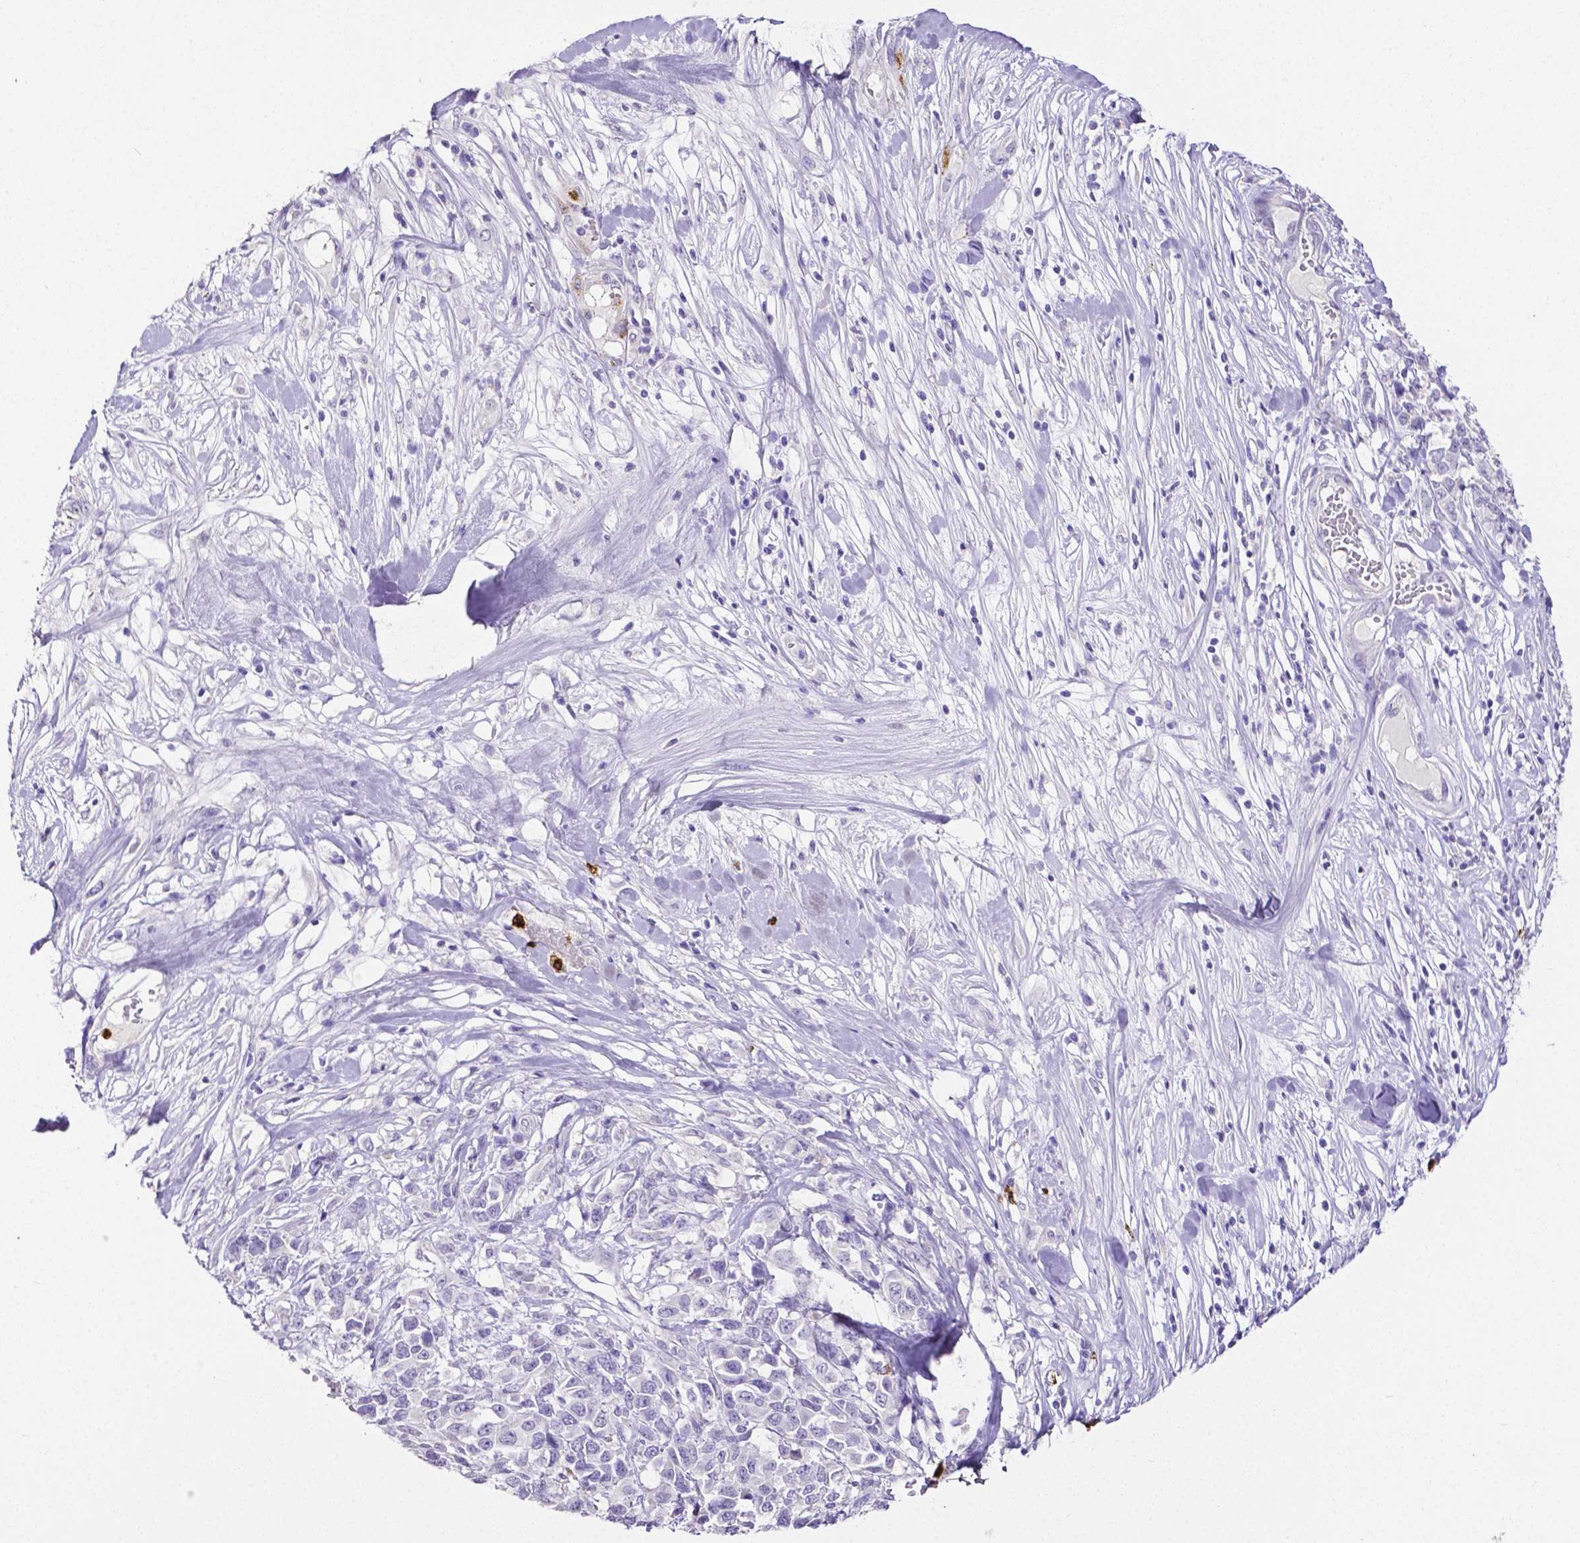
{"staining": {"intensity": "negative", "quantity": "none", "location": "none"}, "tissue": "melanoma", "cell_type": "Tumor cells", "image_type": "cancer", "snomed": [{"axis": "morphology", "description": "Malignant melanoma, Metastatic site"}, {"axis": "topography", "description": "Skin"}], "caption": "A histopathology image of melanoma stained for a protein reveals no brown staining in tumor cells.", "gene": "MMP9", "patient": {"sex": "male", "age": 84}}